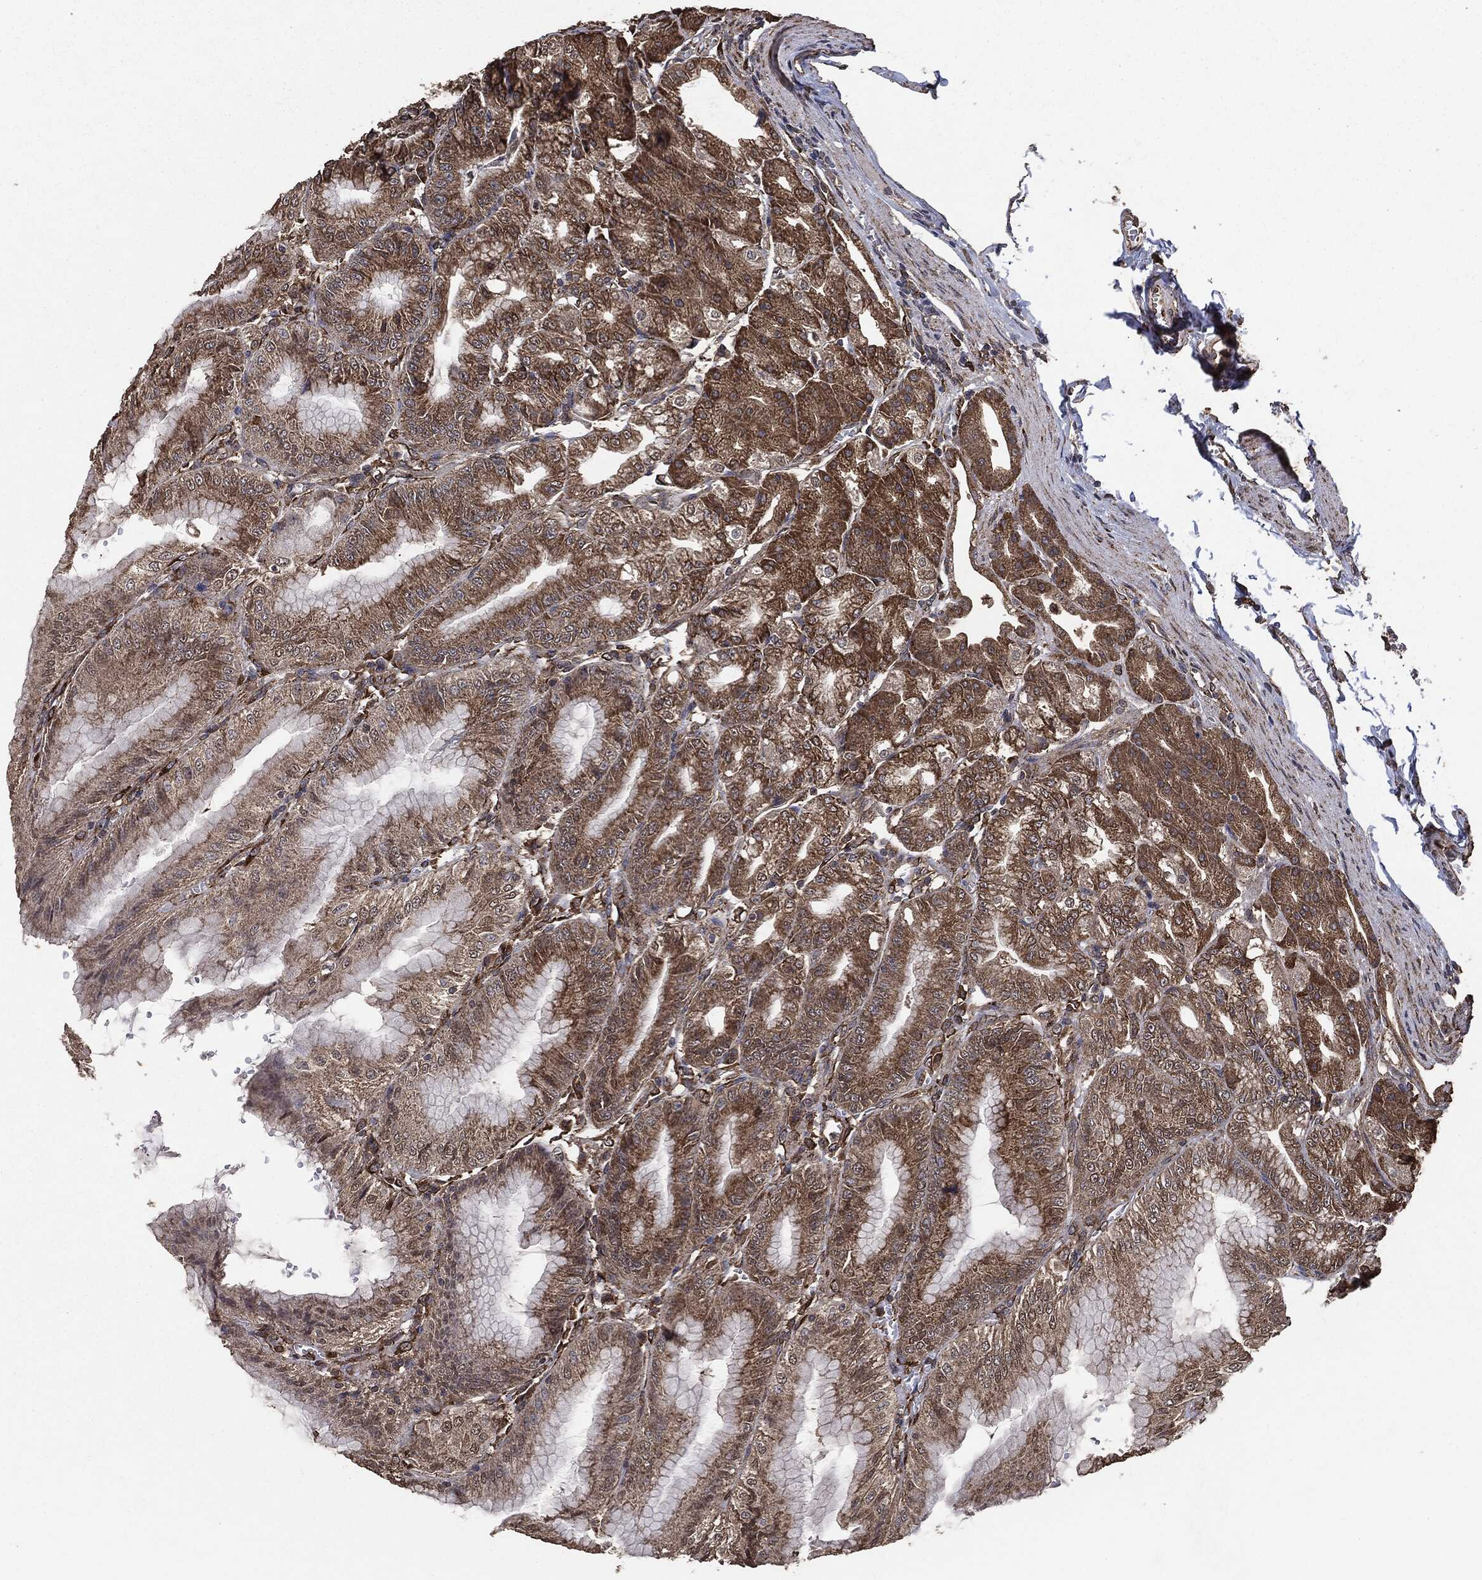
{"staining": {"intensity": "strong", "quantity": "<25%", "location": "cytoplasmic/membranous"}, "tissue": "stomach", "cell_type": "Glandular cells", "image_type": "normal", "snomed": [{"axis": "morphology", "description": "Normal tissue, NOS"}, {"axis": "topography", "description": "Stomach"}], "caption": "Immunohistochemistry (IHC) (DAB) staining of benign human stomach shows strong cytoplasmic/membranous protein positivity in approximately <25% of glandular cells.", "gene": "MTOR", "patient": {"sex": "male", "age": 71}}